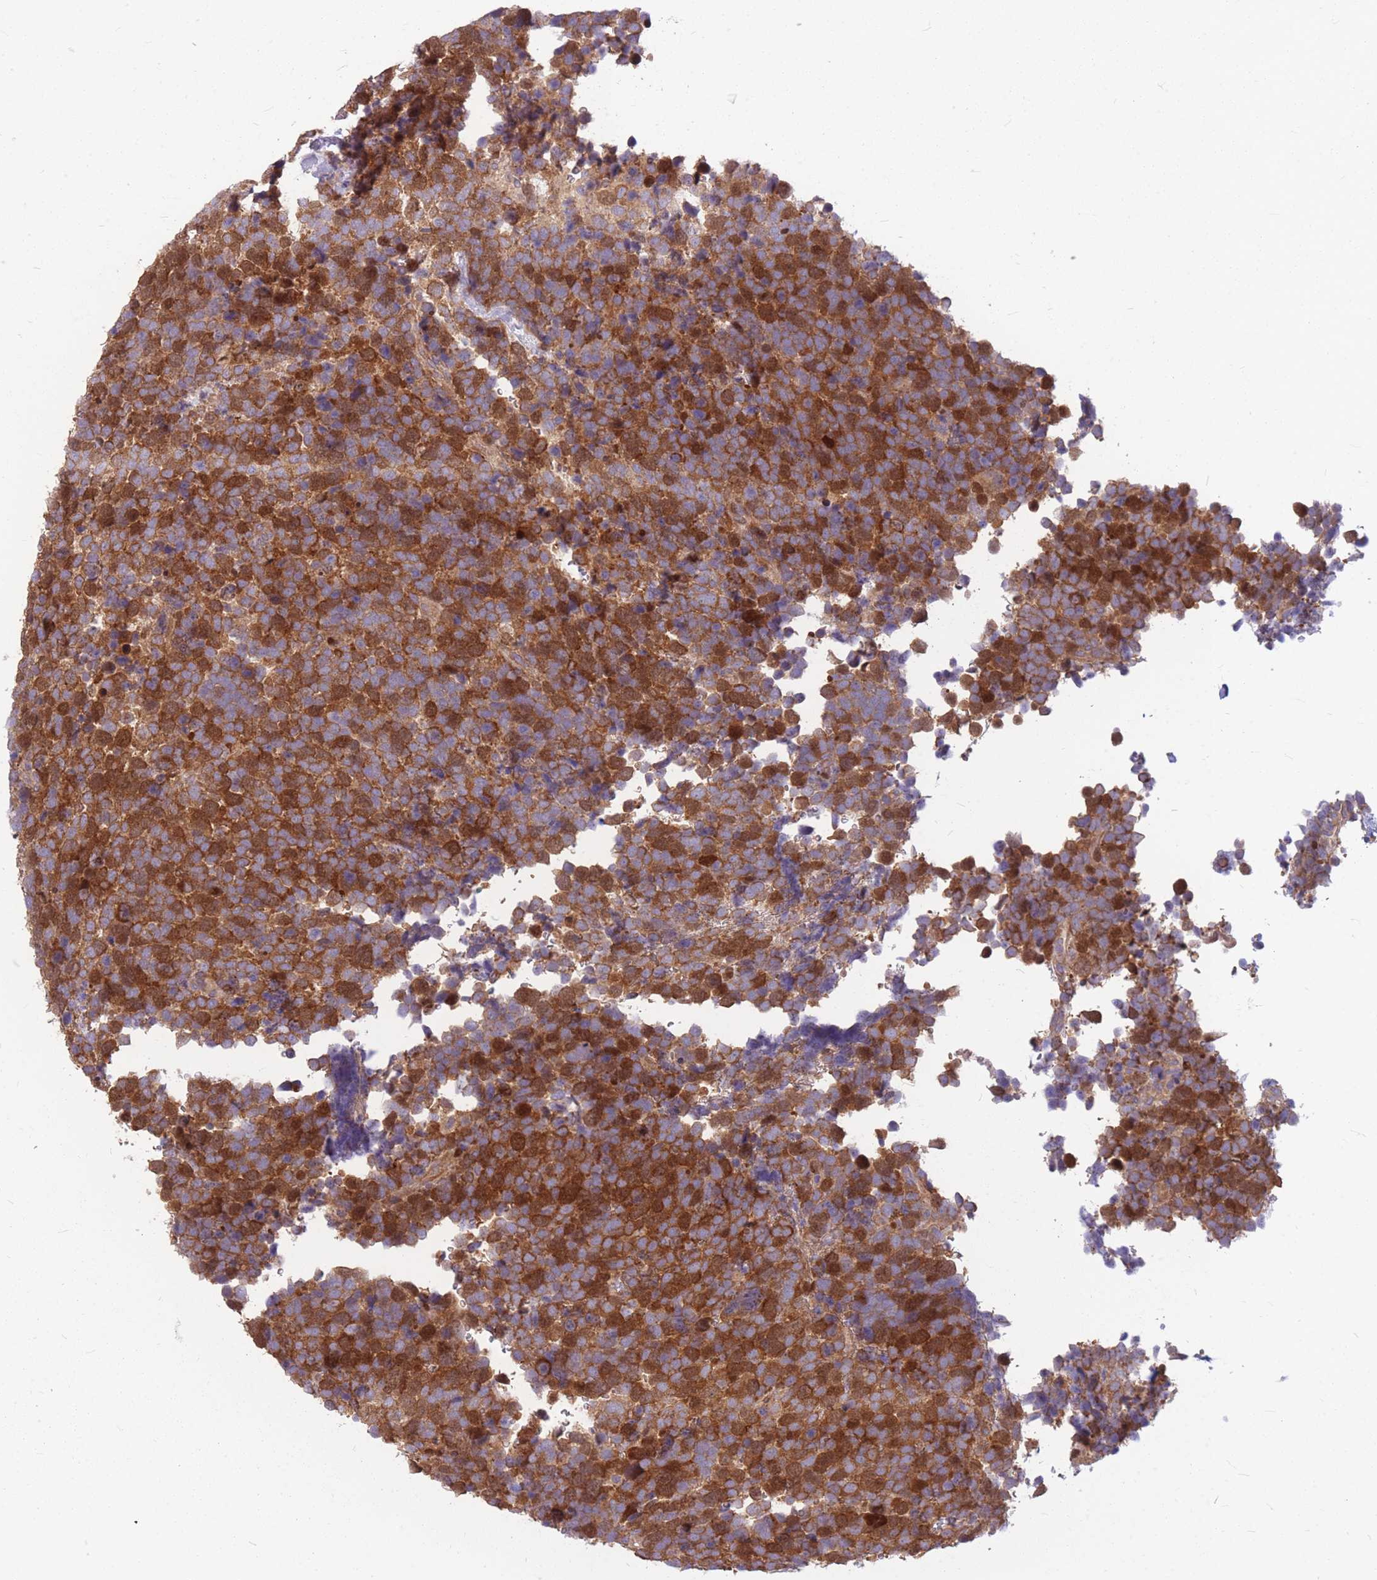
{"staining": {"intensity": "strong", "quantity": ">75%", "location": "cytoplasmic/membranous,nuclear"}, "tissue": "urothelial cancer", "cell_type": "Tumor cells", "image_type": "cancer", "snomed": [{"axis": "morphology", "description": "Urothelial carcinoma, High grade"}, {"axis": "topography", "description": "Urinary bladder"}], "caption": "A high amount of strong cytoplasmic/membranous and nuclear staining is identified in approximately >75% of tumor cells in urothelial cancer tissue. Ihc stains the protein in brown and the nuclei are stained blue.", "gene": "GMNN", "patient": {"sex": "female", "age": 82}}